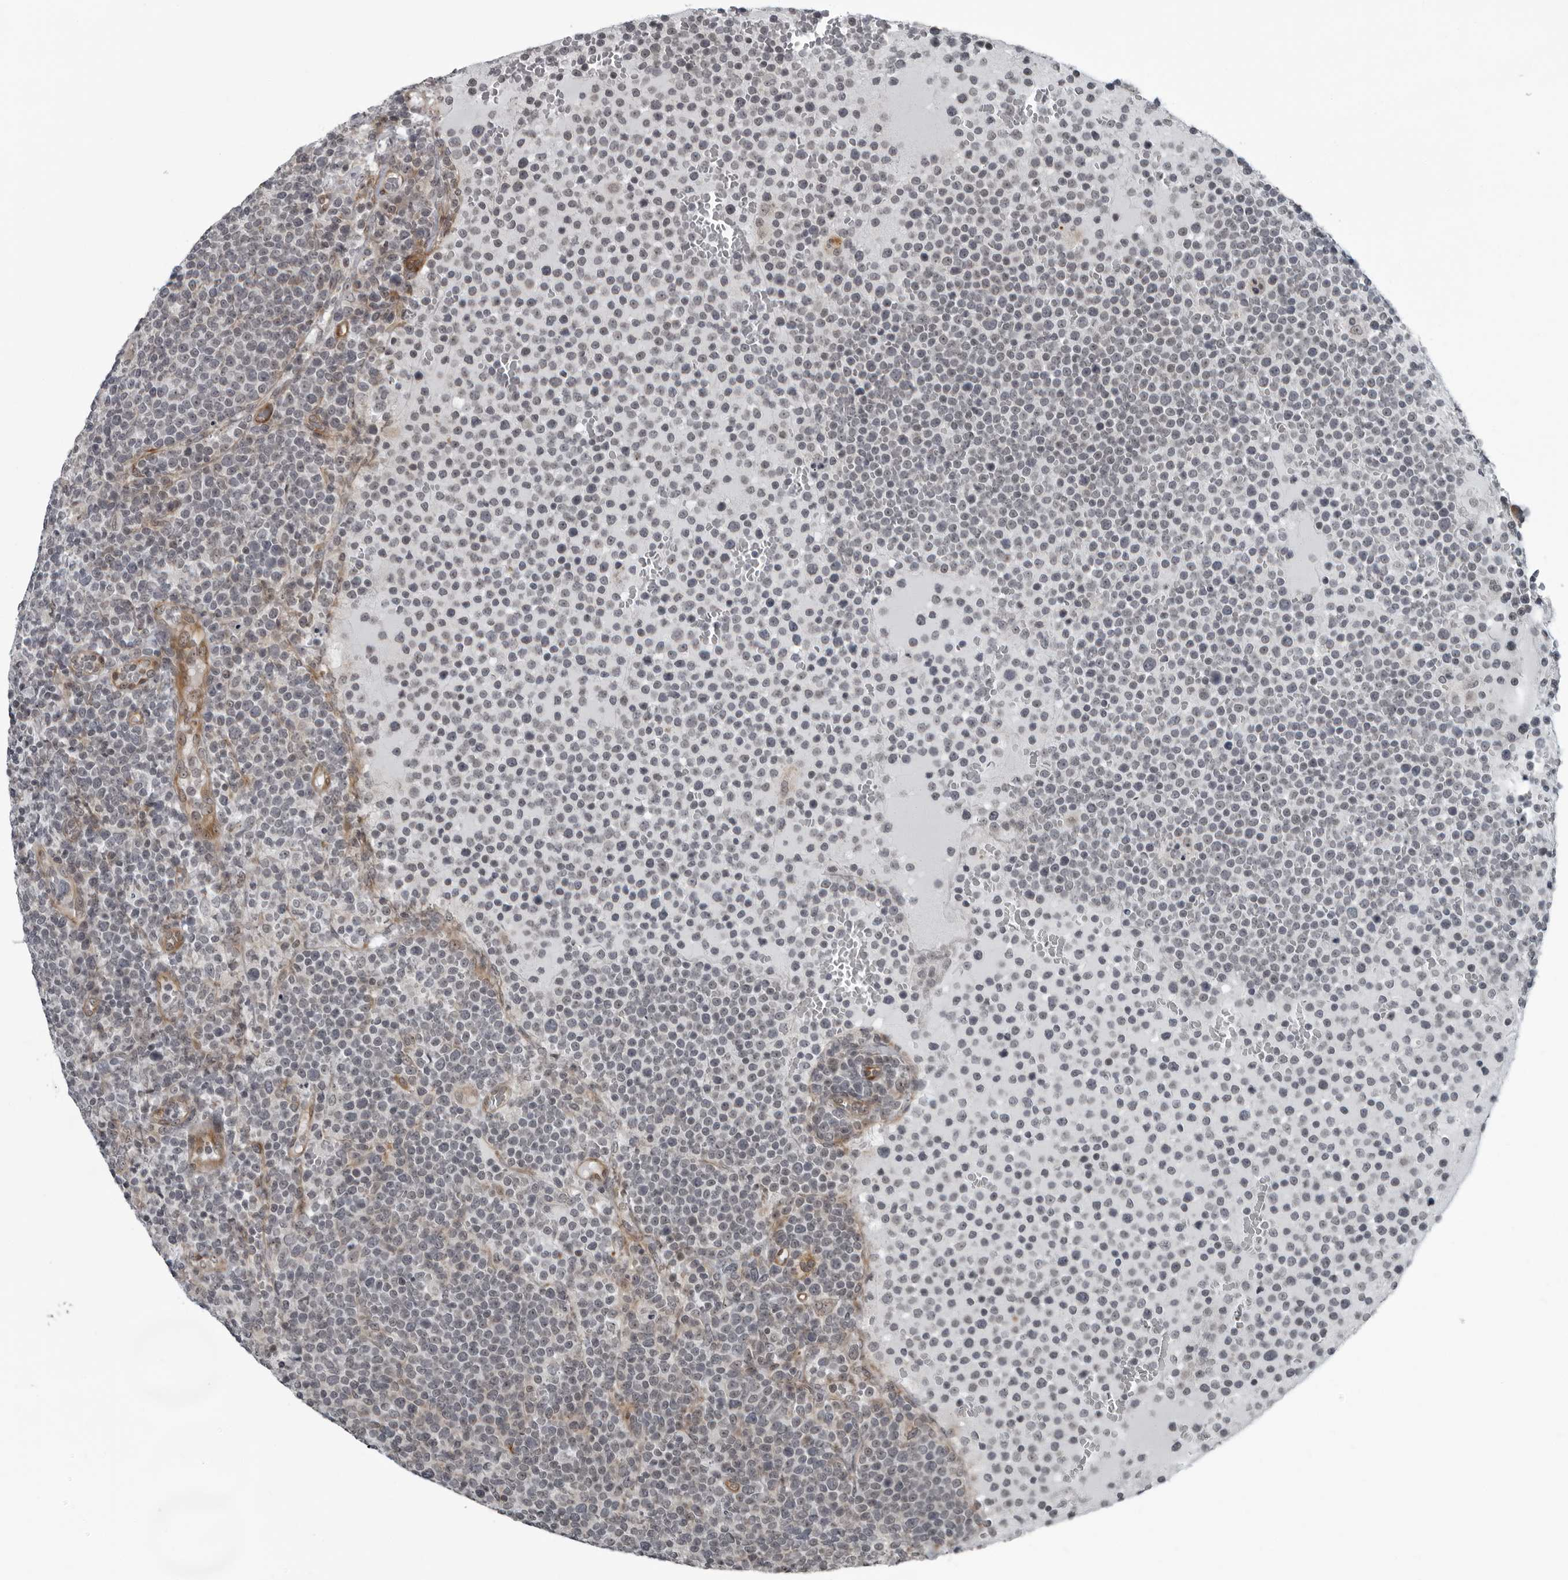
{"staining": {"intensity": "weak", "quantity": "<25%", "location": "nuclear"}, "tissue": "lymphoma", "cell_type": "Tumor cells", "image_type": "cancer", "snomed": [{"axis": "morphology", "description": "Malignant lymphoma, non-Hodgkin's type, High grade"}, {"axis": "topography", "description": "Lymph node"}], "caption": "Immunohistochemical staining of lymphoma demonstrates no significant expression in tumor cells. (DAB (3,3'-diaminobenzidine) immunohistochemistry (IHC) with hematoxylin counter stain).", "gene": "FAM102B", "patient": {"sex": "male", "age": 61}}